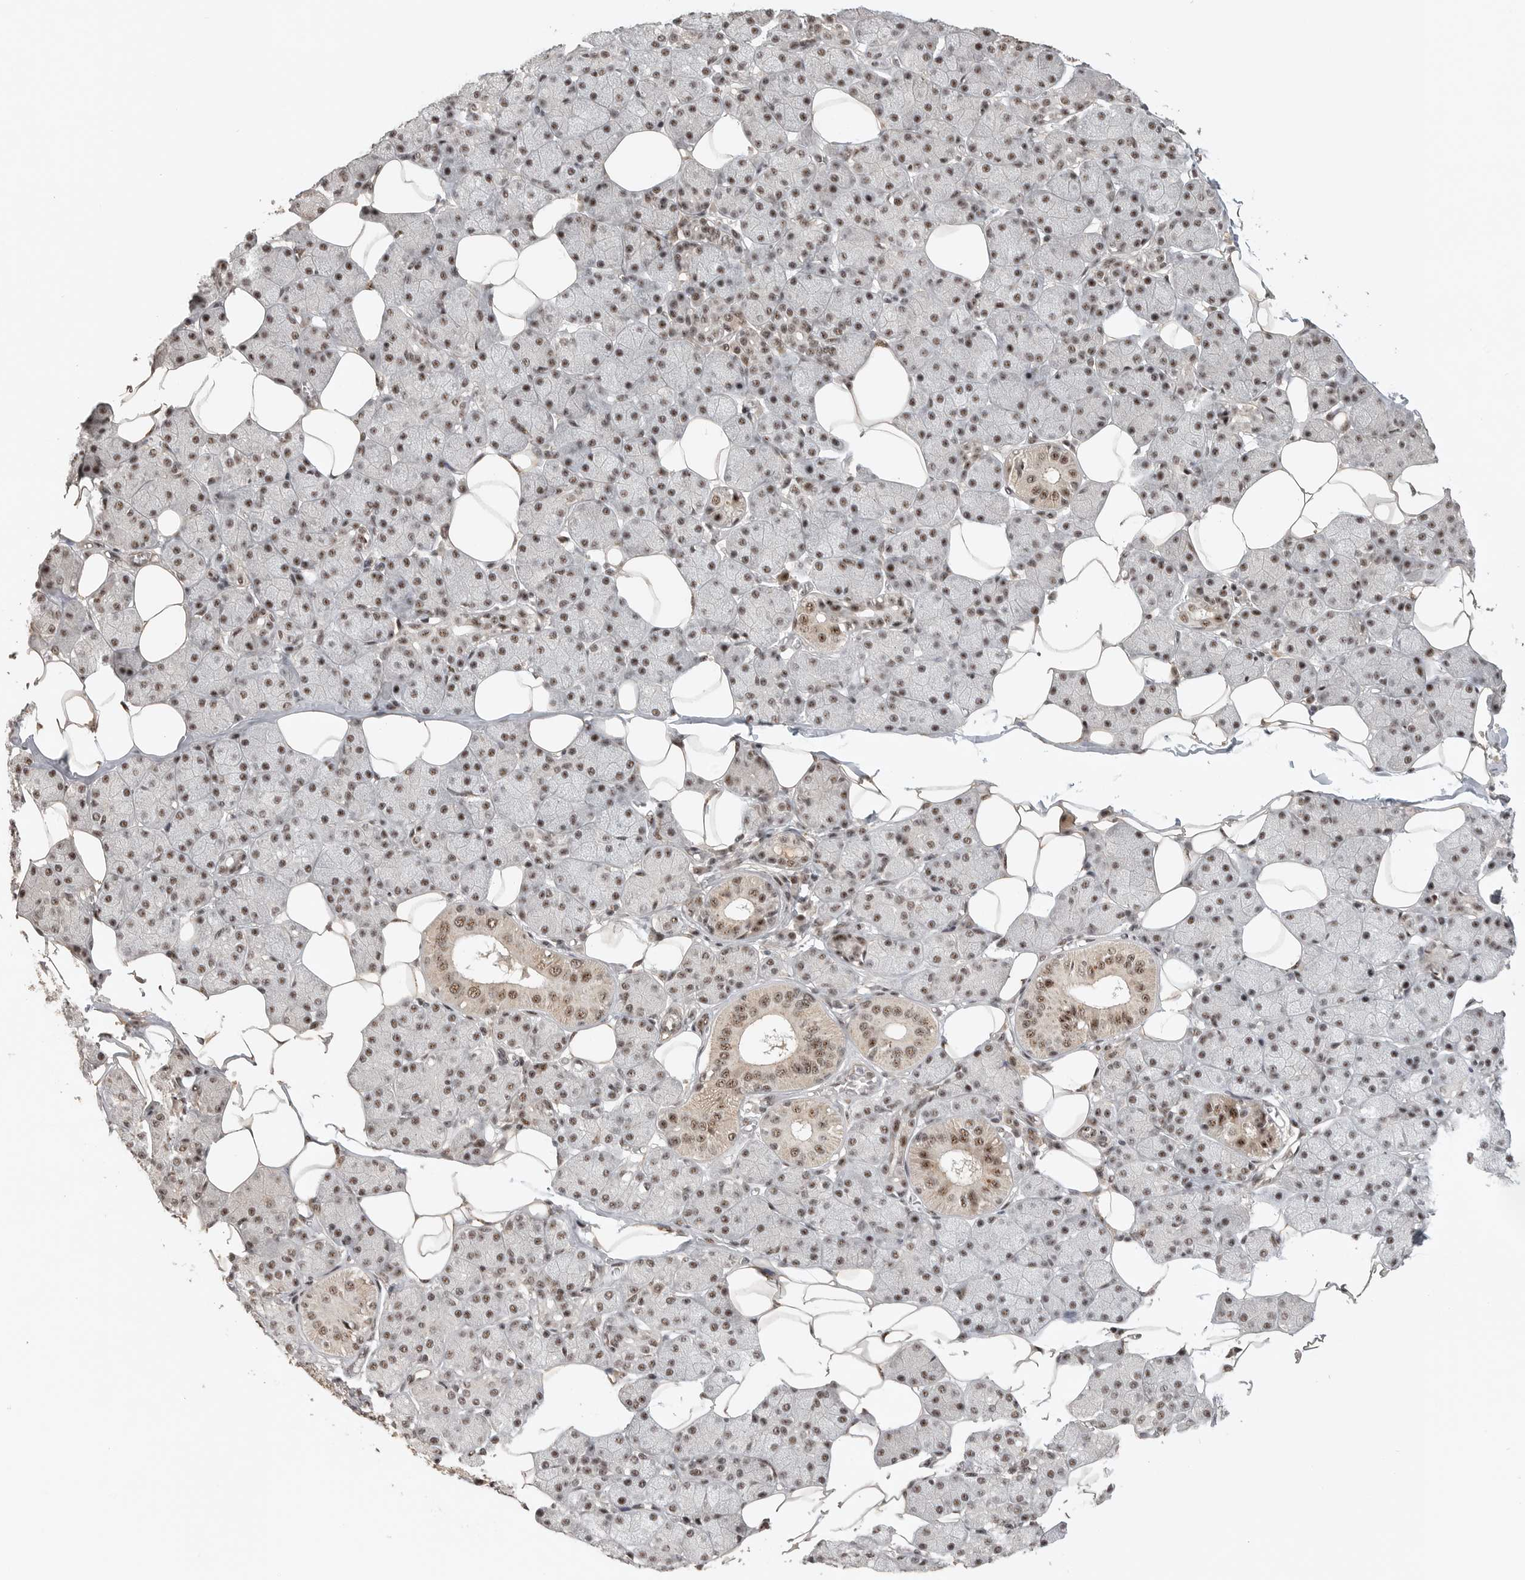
{"staining": {"intensity": "moderate", "quantity": ">75%", "location": "nuclear"}, "tissue": "salivary gland", "cell_type": "Glandular cells", "image_type": "normal", "snomed": [{"axis": "morphology", "description": "Normal tissue, NOS"}, {"axis": "topography", "description": "Salivary gland"}], "caption": "Moderate nuclear protein expression is appreciated in about >75% of glandular cells in salivary gland. The staining was performed using DAB to visualize the protein expression in brown, while the nuclei were stained in blue with hematoxylin (Magnification: 20x).", "gene": "POMP", "patient": {"sex": "female", "age": 33}}